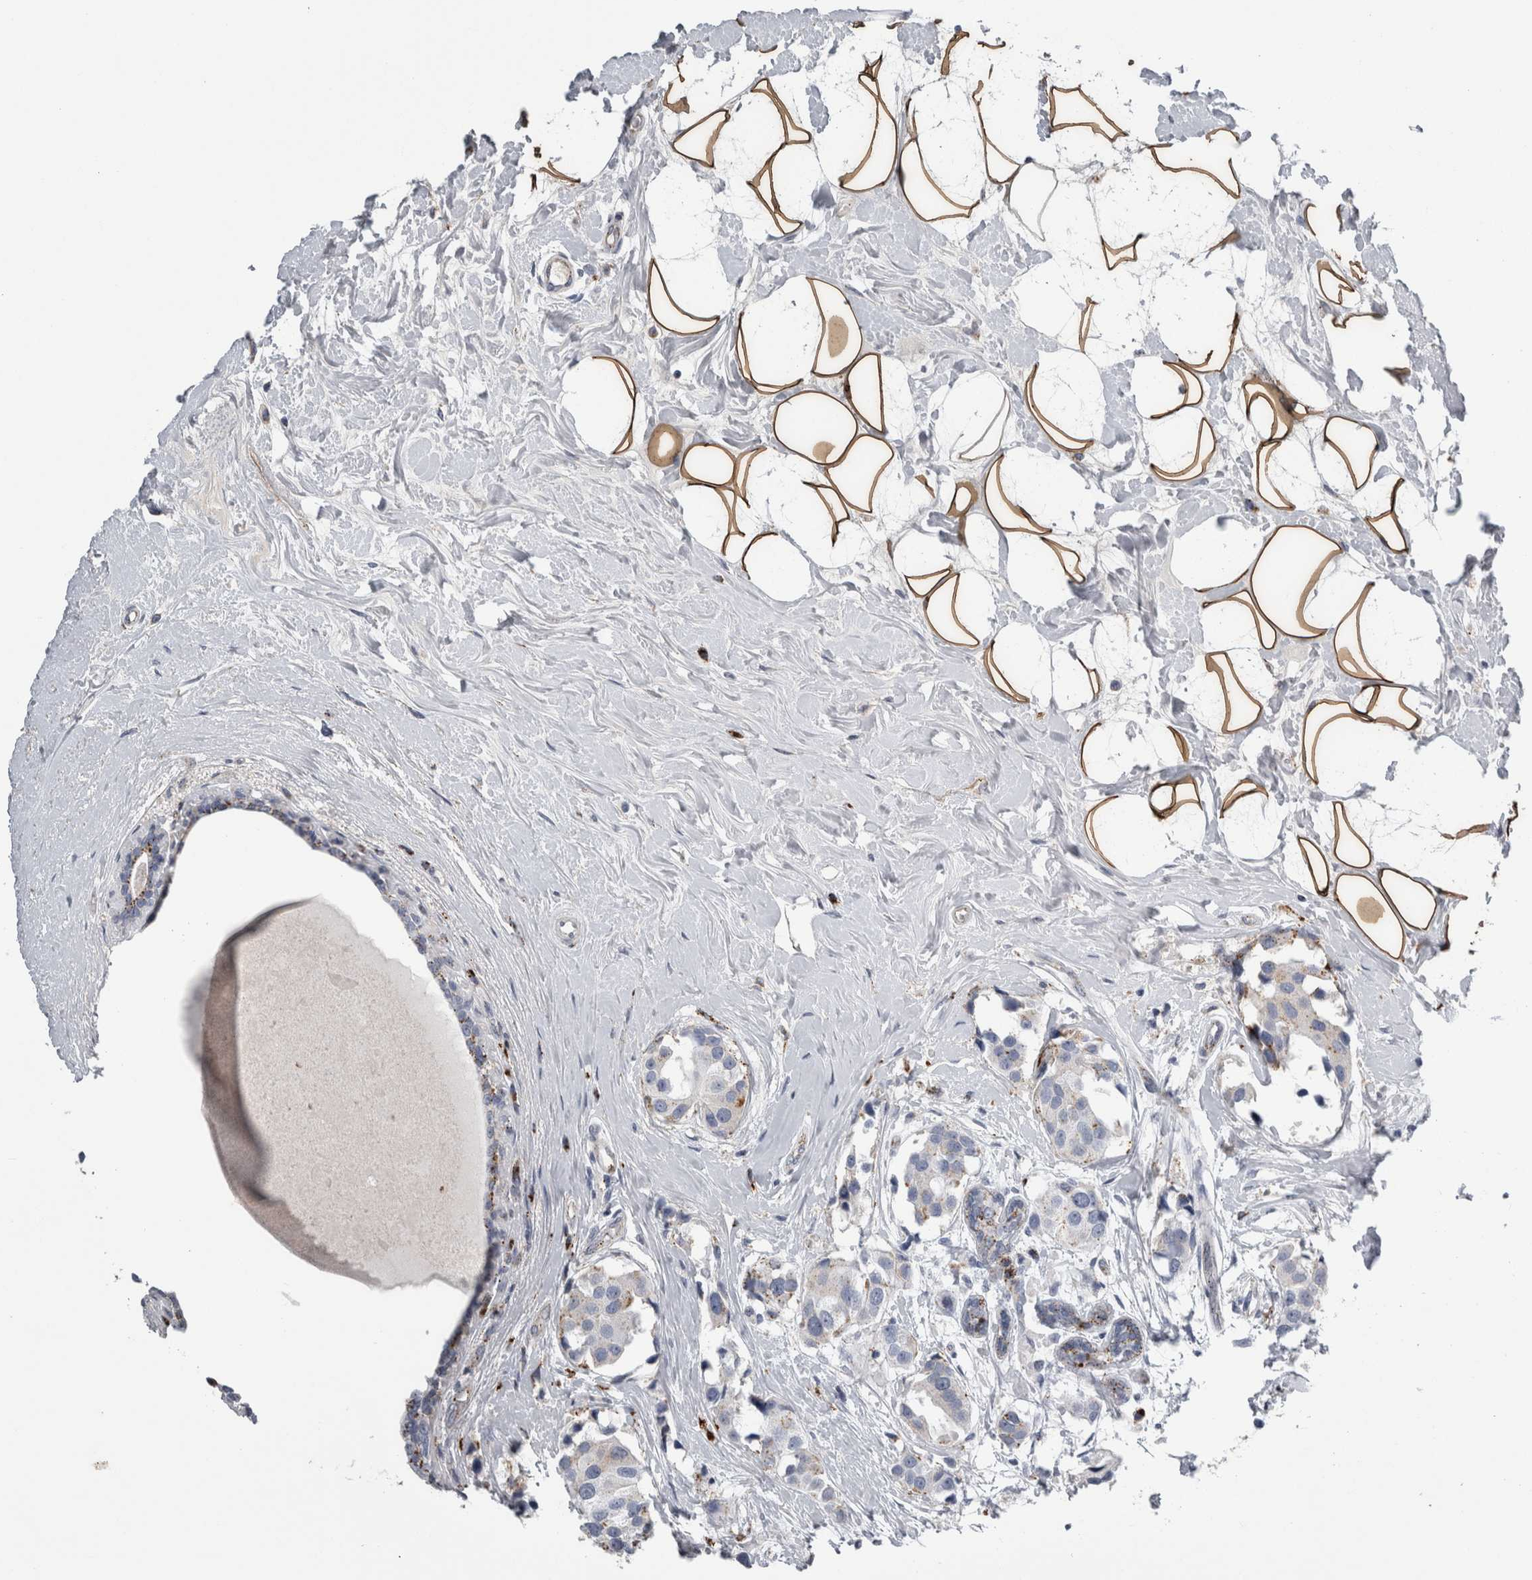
{"staining": {"intensity": "negative", "quantity": "none", "location": "none"}, "tissue": "breast cancer", "cell_type": "Tumor cells", "image_type": "cancer", "snomed": [{"axis": "morphology", "description": "Normal tissue, NOS"}, {"axis": "morphology", "description": "Duct carcinoma"}, {"axis": "topography", "description": "Breast"}], "caption": "Immunohistochemistry histopathology image of human infiltrating ductal carcinoma (breast) stained for a protein (brown), which reveals no expression in tumor cells.", "gene": "DPP7", "patient": {"sex": "female", "age": 39}}